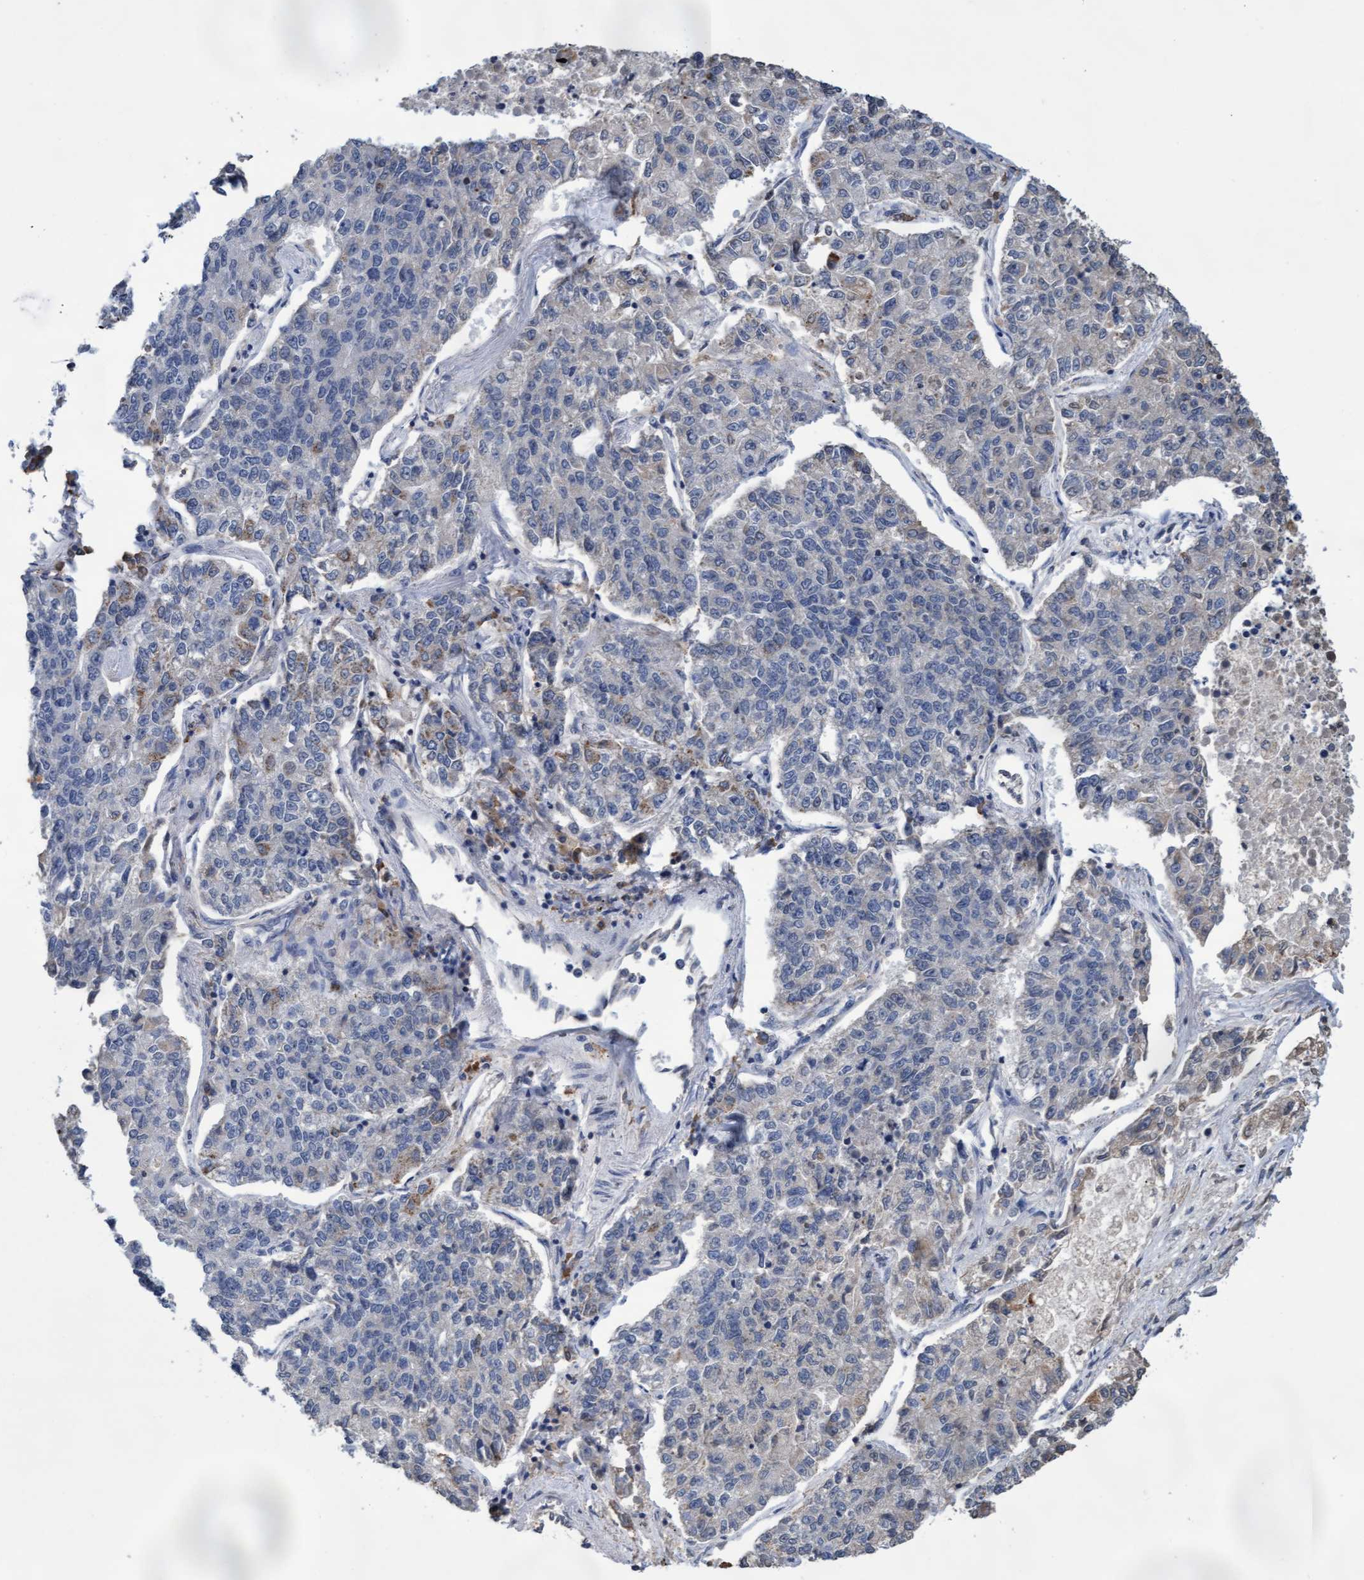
{"staining": {"intensity": "weak", "quantity": "<25%", "location": "cytoplasmic/membranous"}, "tissue": "lung cancer", "cell_type": "Tumor cells", "image_type": "cancer", "snomed": [{"axis": "morphology", "description": "Adenocarcinoma, NOS"}, {"axis": "topography", "description": "Lung"}], "caption": "A photomicrograph of human adenocarcinoma (lung) is negative for staining in tumor cells. Nuclei are stained in blue.", "gene": "GPR39", "patient": {"sex": "male", "age": 49}}